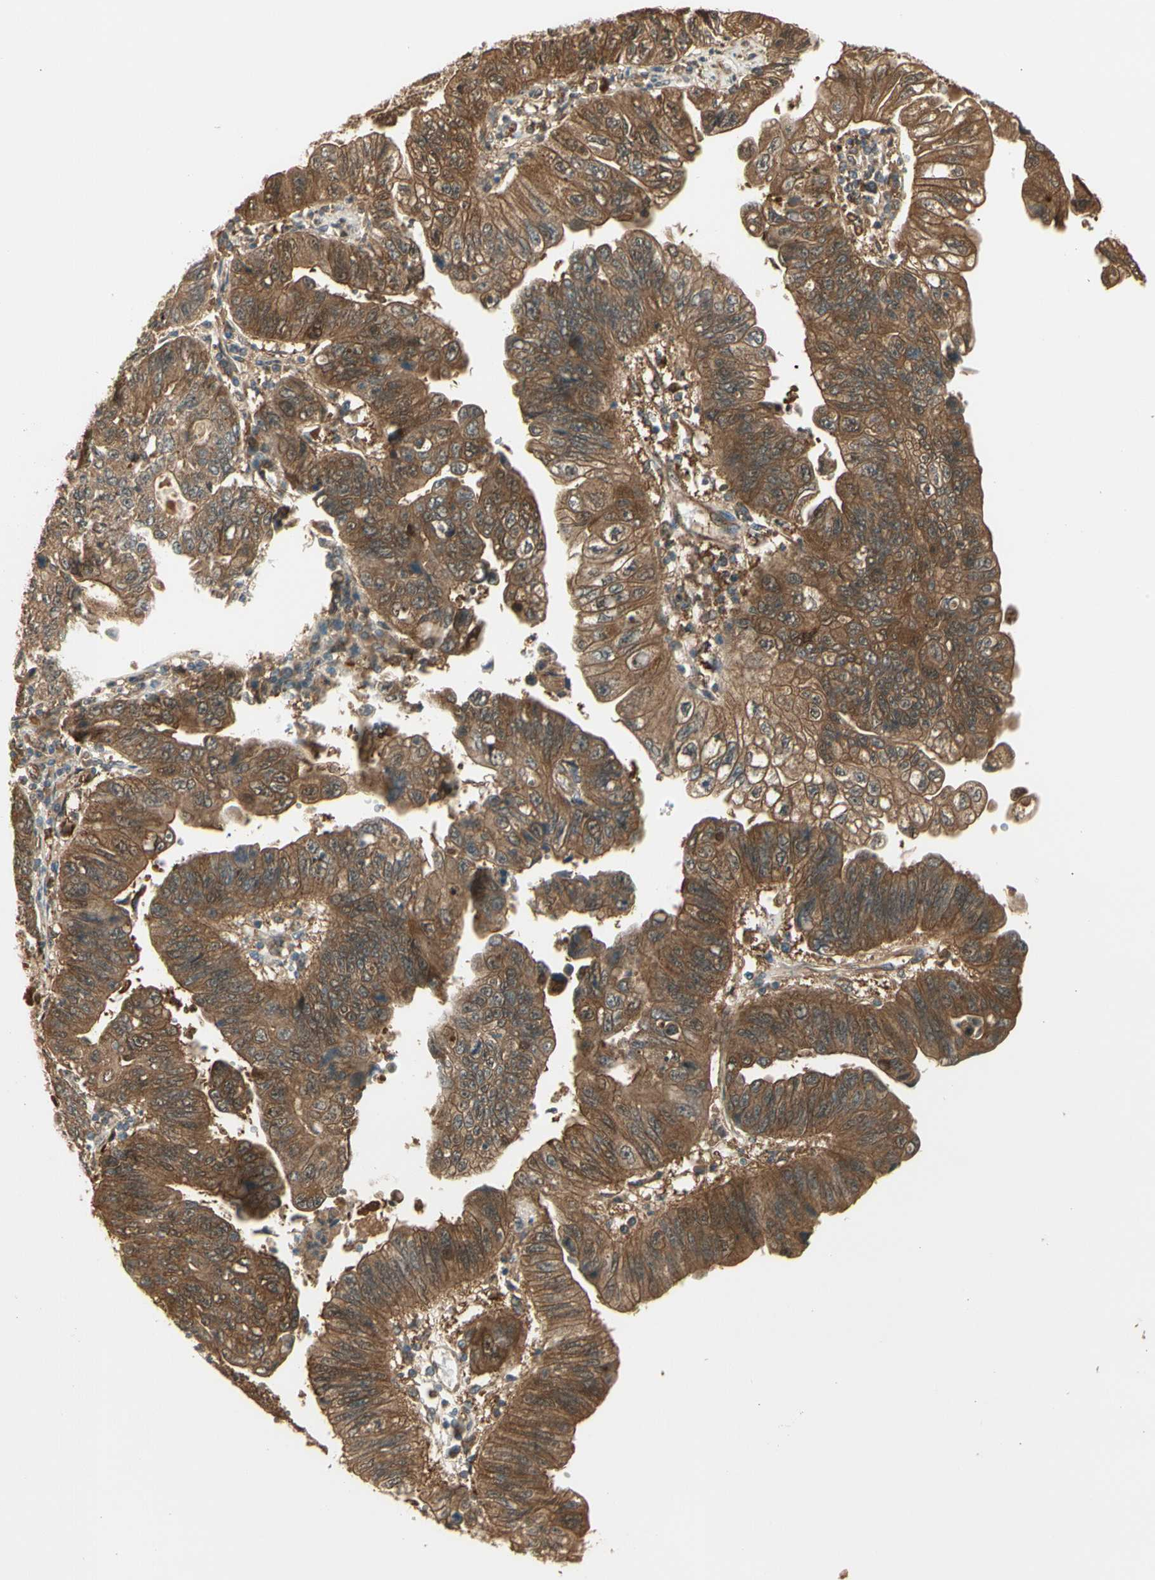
{"staining": {"intensity": "moderate", "quantity": ">75%", "location": "cytoplasmic/membranous"}, "tissue": "stomach cancer", "cell_type": "Tumor cells", "image_type": "cancer", "snomed": [{"axis": "morphology", "description": "Adenocarcinoma, NOS"}, {"axis": "topography", "description": "Stomach"}], "caption": "Brown immunohistochemical staining in human stomach cancer exhibits moderate cytoplasmic/membranous expression in about >75% of tumor cells.", "gene": "SERPINB6", "patient": {"sex": "male", "age": 59}}